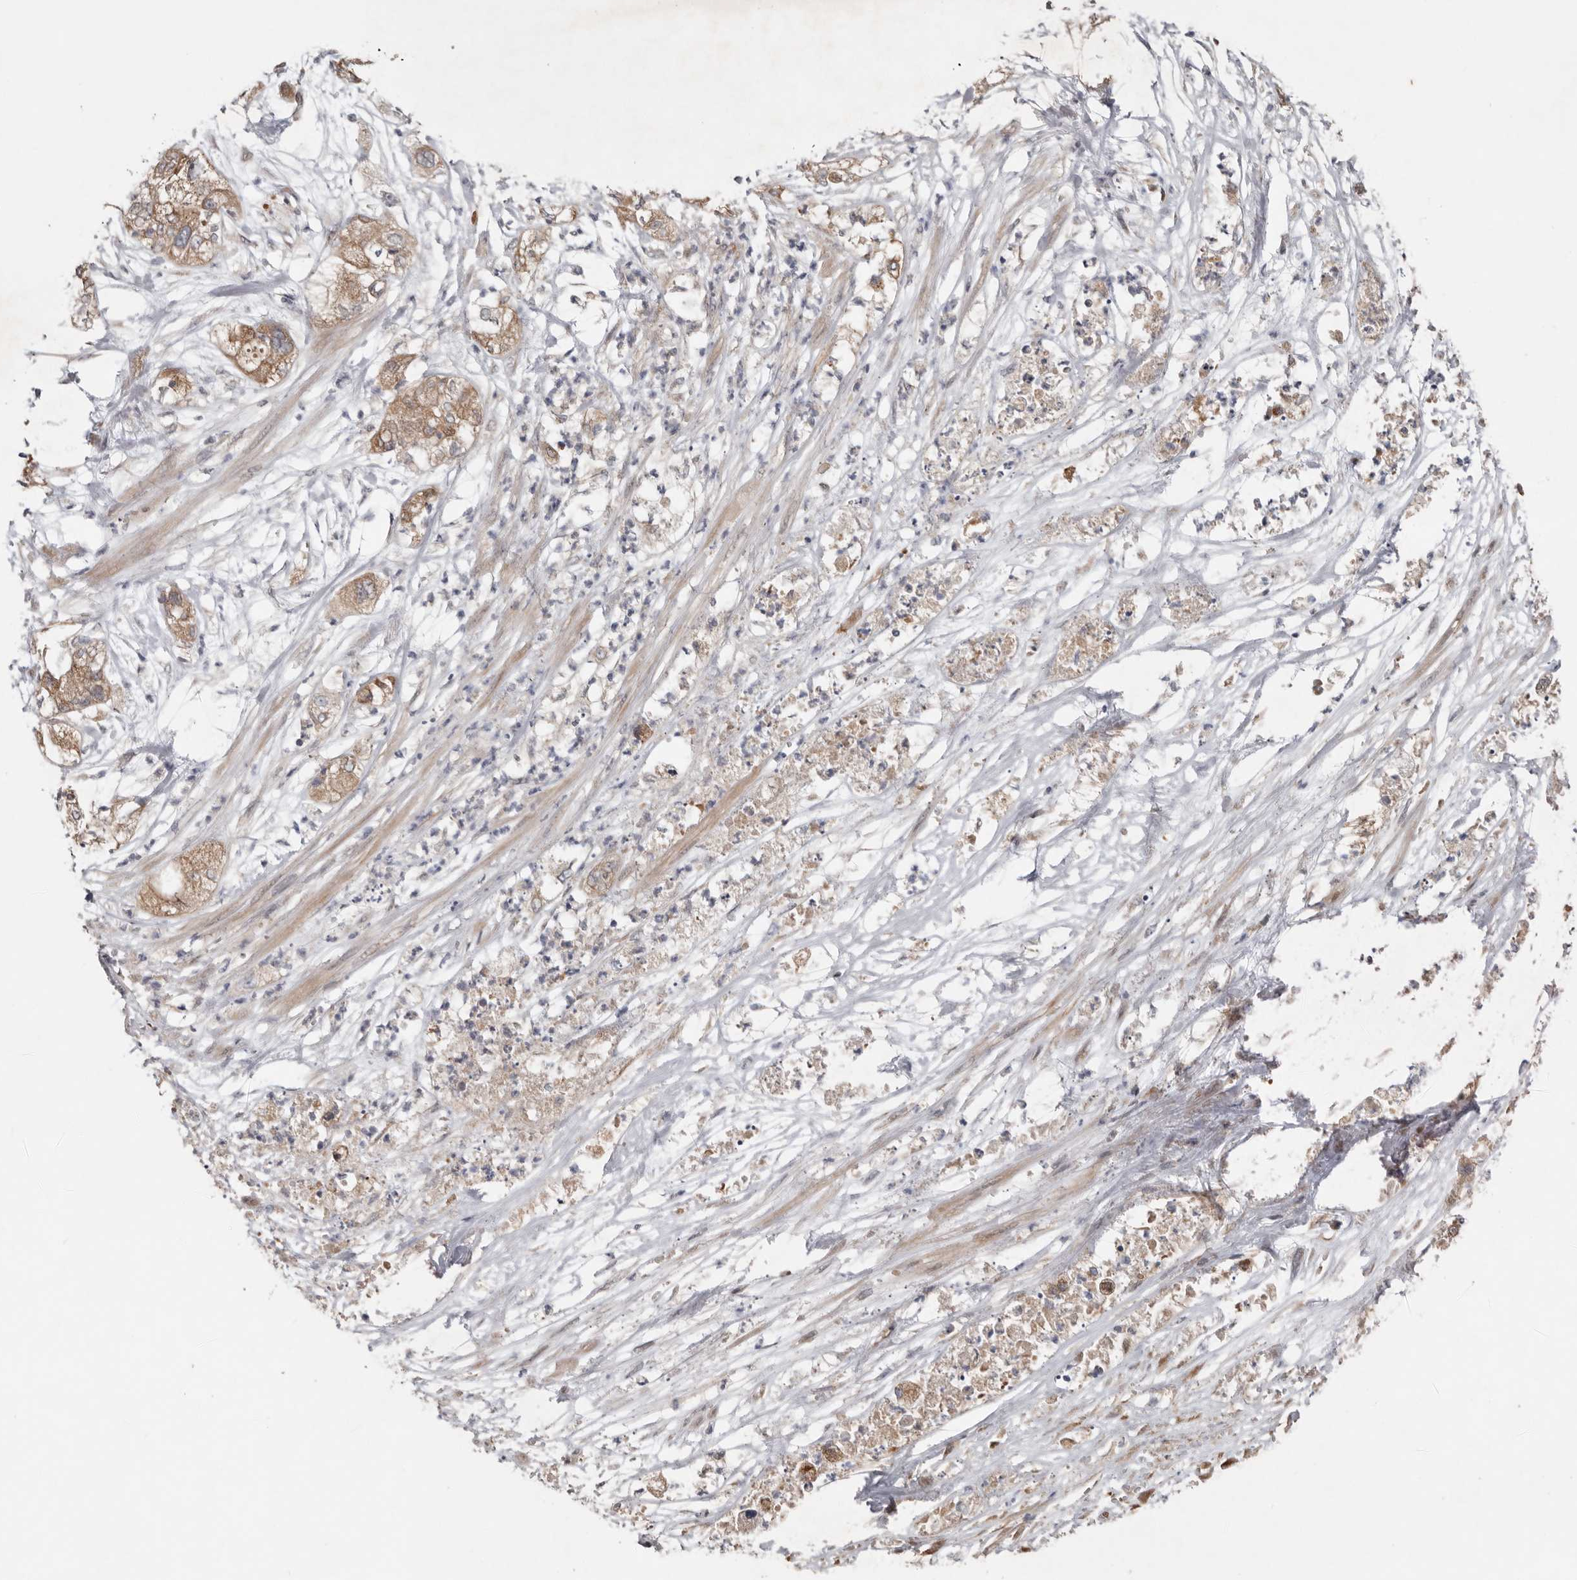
{"staining": {"intensity": "moderate", "quantity": ">75%", "location": "cytoplasmic/membranous"}, "tissue": "pancreatic cancer", "cell_type": "Tumor cells", "image_type": "cancer", "snomed": [{"axis": "morphology", "description": "Adenocarcinoma, NOS"}, {"axis": "topography", "description": "Pancreas"}], "caption": "Pancreatic cancer stained with IHC displays moderate cytoplasmic/membranous staining in about >75% of tumor cells. Immunohistochemistry stains the protein in brown and the nuclei are stained blue.", "gene": "CHML", "patient": {"sex": "female", "age": 78}}